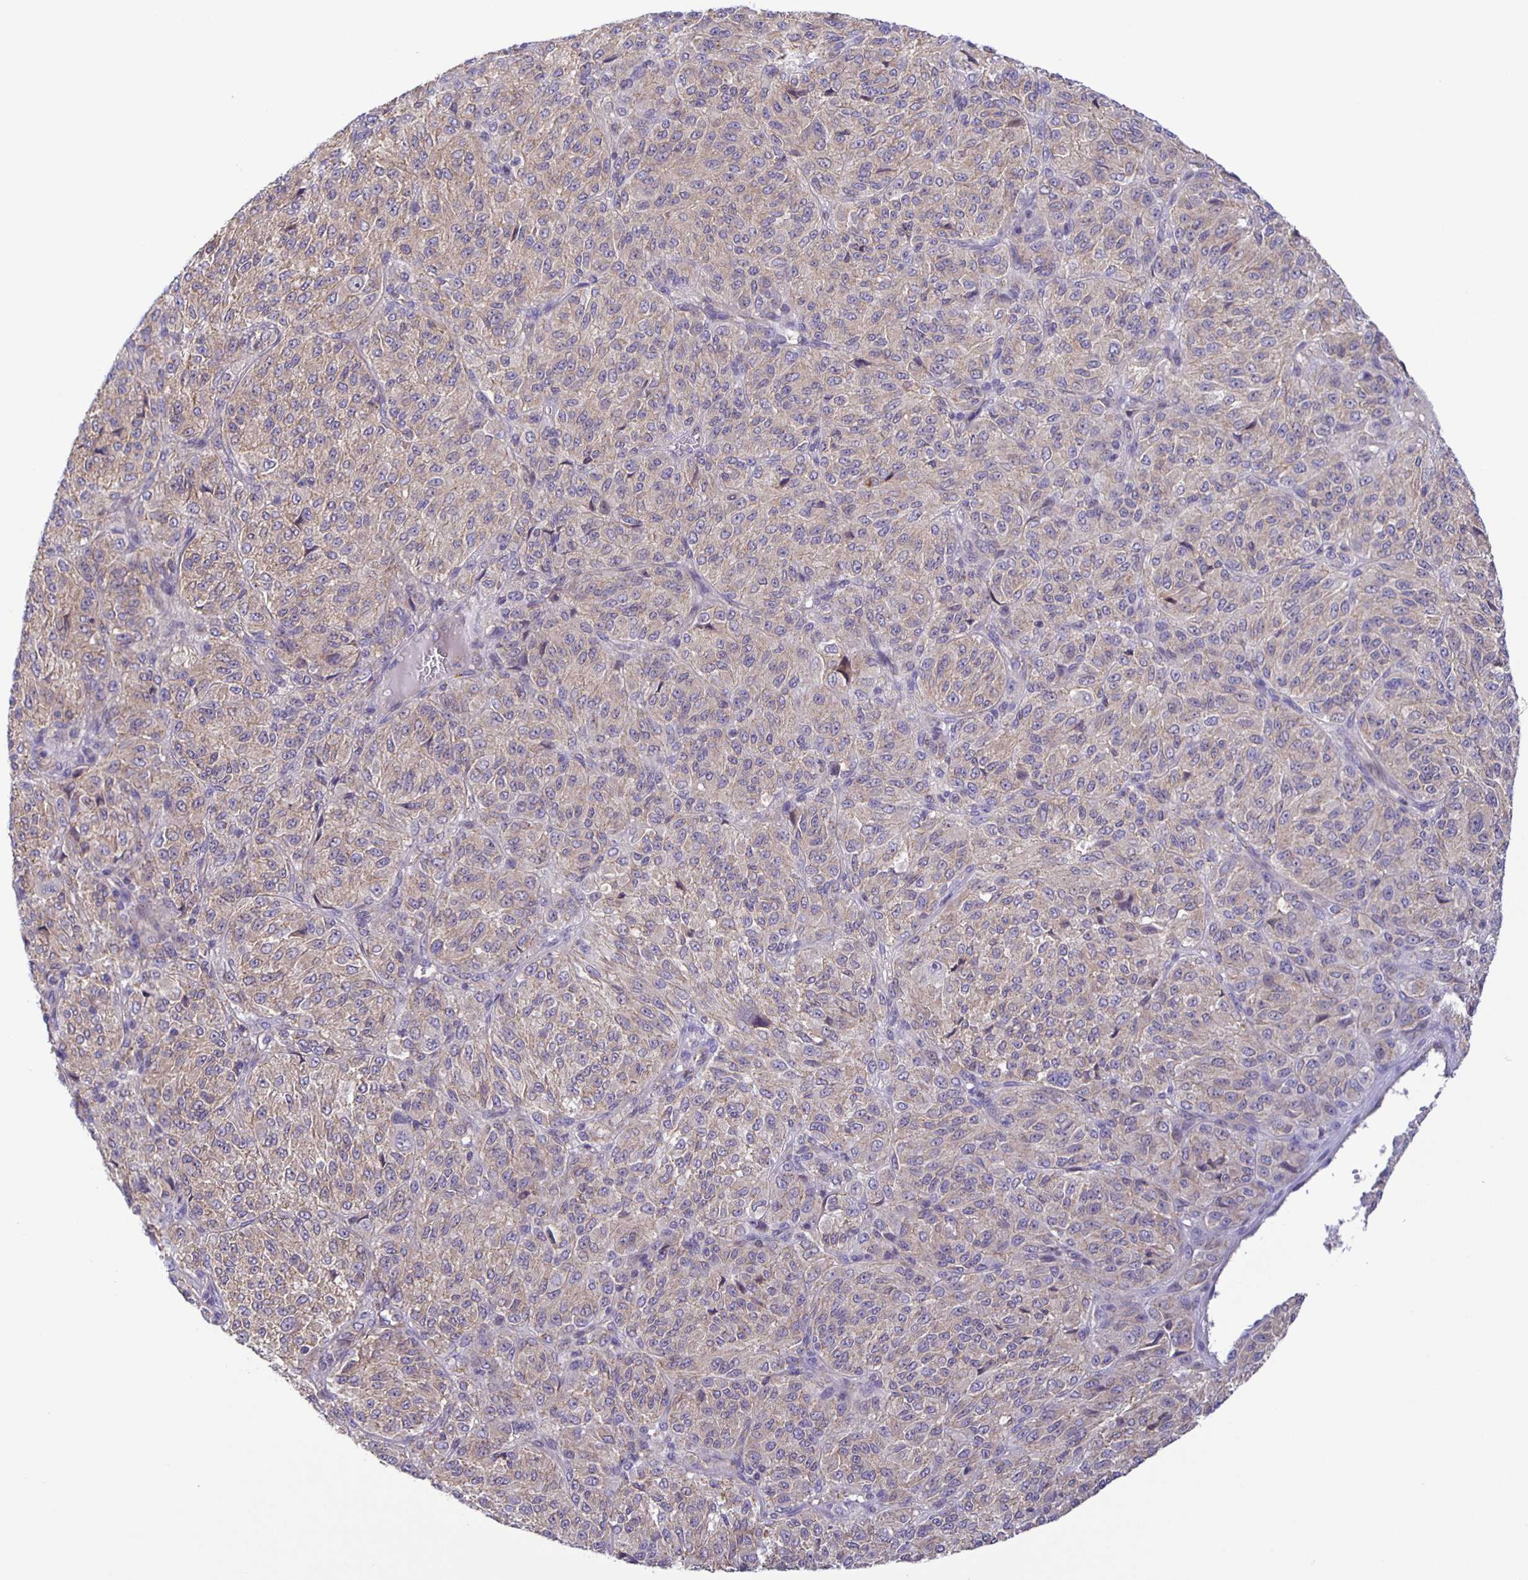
{"staining": {"intensity": "weak", "quantity": ">75%", "location": "cytoplasmic/membranous"}, "tissue": "melanoma", "cell_type": "Tumor cells", "image_type": "cancer", "snomed": [{"axis": "morphology", "description": "Malignant melanoma, Metastatic site"}, {"axis": "topography", "description": "Brain"}], "caption": "This histopathology image displays malignant melanoma (metastatic site) stained with IHC to label a protein in brown. The cytoplasmic/membranous of tumor cells show weak positivity for the protein. Nuclei are counter-stained blue.", "gene": "JMJD4", "patient": {"sex": "female", "age": 56}}